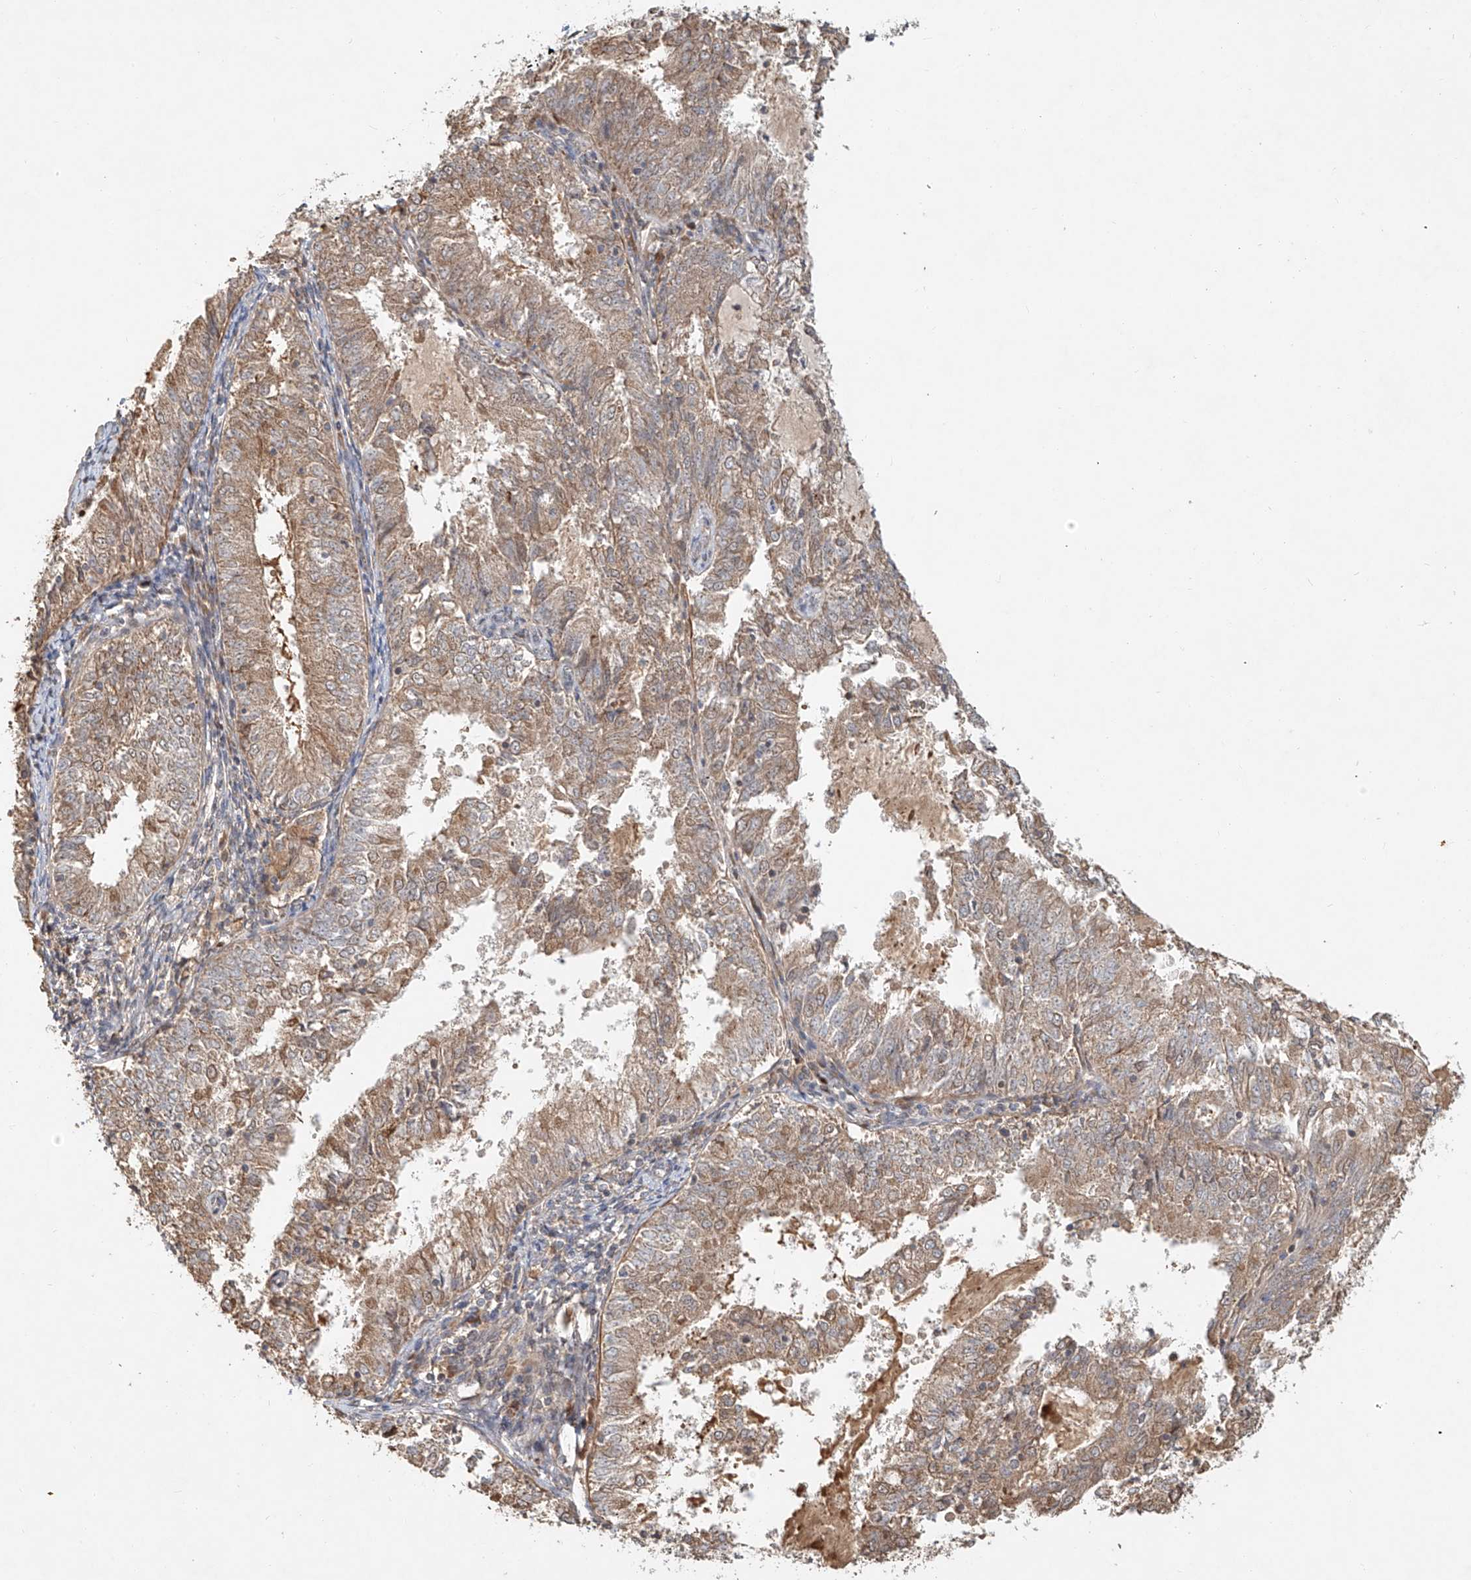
{"staining": {"intensity": "weak", "quantity": ">75%", "location": "cytoplasmic/membranous"}, "tissue": "endometrial cancer", "cell_type": "Tumor cells", "image_type": "cancer", "snomed": [{"axis": "morphology", "description": "Adenocarcinoma, NOS"}, {"axis": "topography", "description": "Endometrium"}], "caption": "Immunohistochemical staining of adenocarcinoma (endometrial) reveals low levels of weak cytoplasmic/membranous protein staining in approximately >75% of tumor cells.", "gene": "TMEM61", "patient": {"sex": "female", "age": 57}}